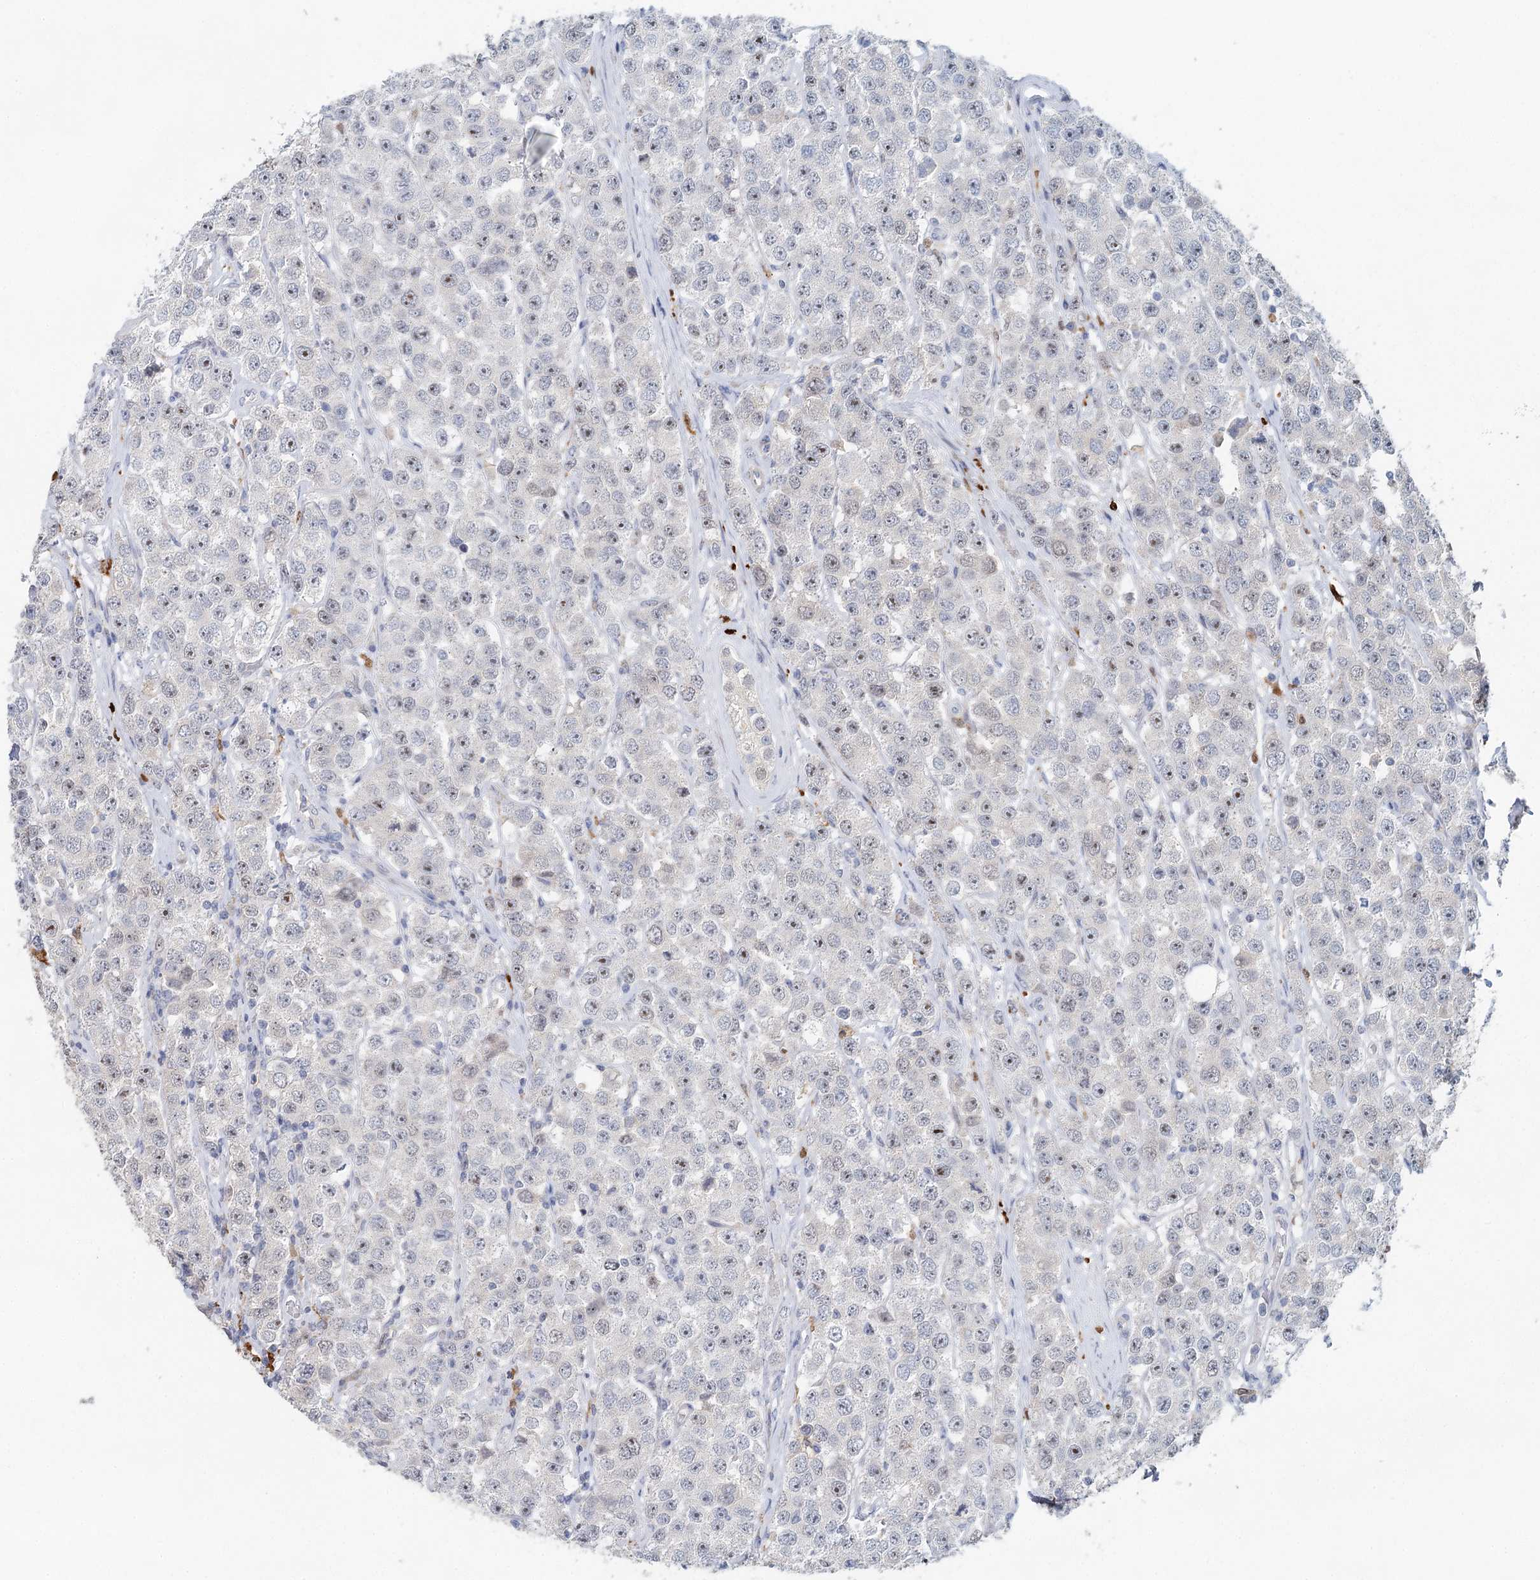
{"staining": {"intensity": "weak", "quantity": "<25%", "location": "nuclear"}, "tissue": "testis cancer", "cell_type": "Tumor cells", "image_type": "cancer", "snomed": [{"axis": "morphology", "description": "Seminoma, NOS"}, {"axis": "topography", "description": "Testis"}], "caption": "Immunohistochemistry histopathology image of testis cancer (seminoma) stained for a protein (brown), which exhibits no positivity in tumor cells.", "gene": "SLC19A3", "patient": {"sex": "male", "age": 28}}